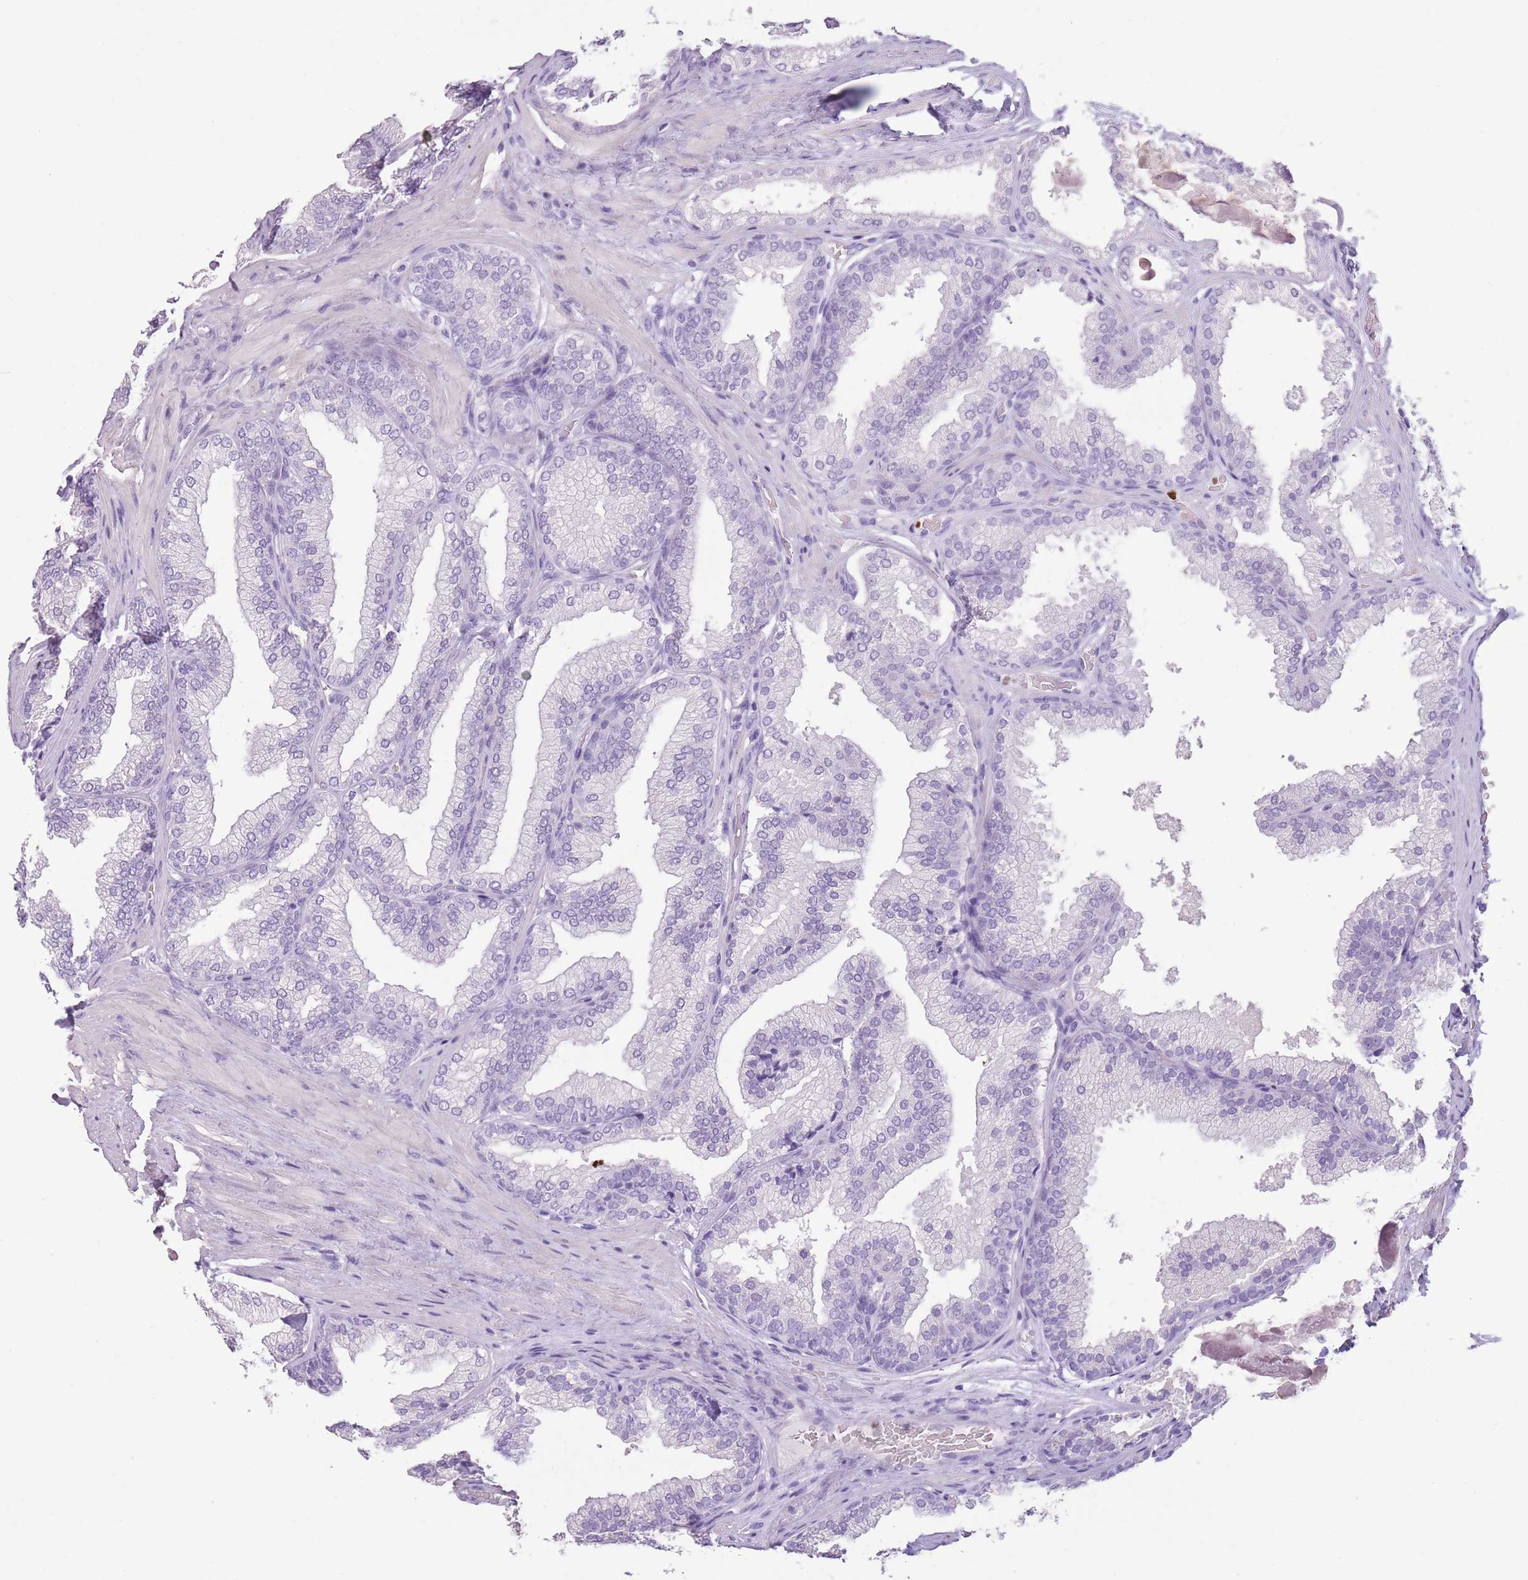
{"staining": {"intensity": "negative", "quantity": "none", "location": "none"}, "tissue": "prostate", "cell_type": "Glandular cells", "image_type": "normal", "snomed": [{"axis": "morphology", "description": "Normal tissue, NOS"}, {"axis": "topography", "description": "Prostate"}], "caption": "A high-resolution micrograph shows immunohistochemistry (IHC) staining of benign prostate, which demonstrates no significant positivity in glandular cells.", "gene": "CELF6", "patient": {"sex": "male", "age": 76}}